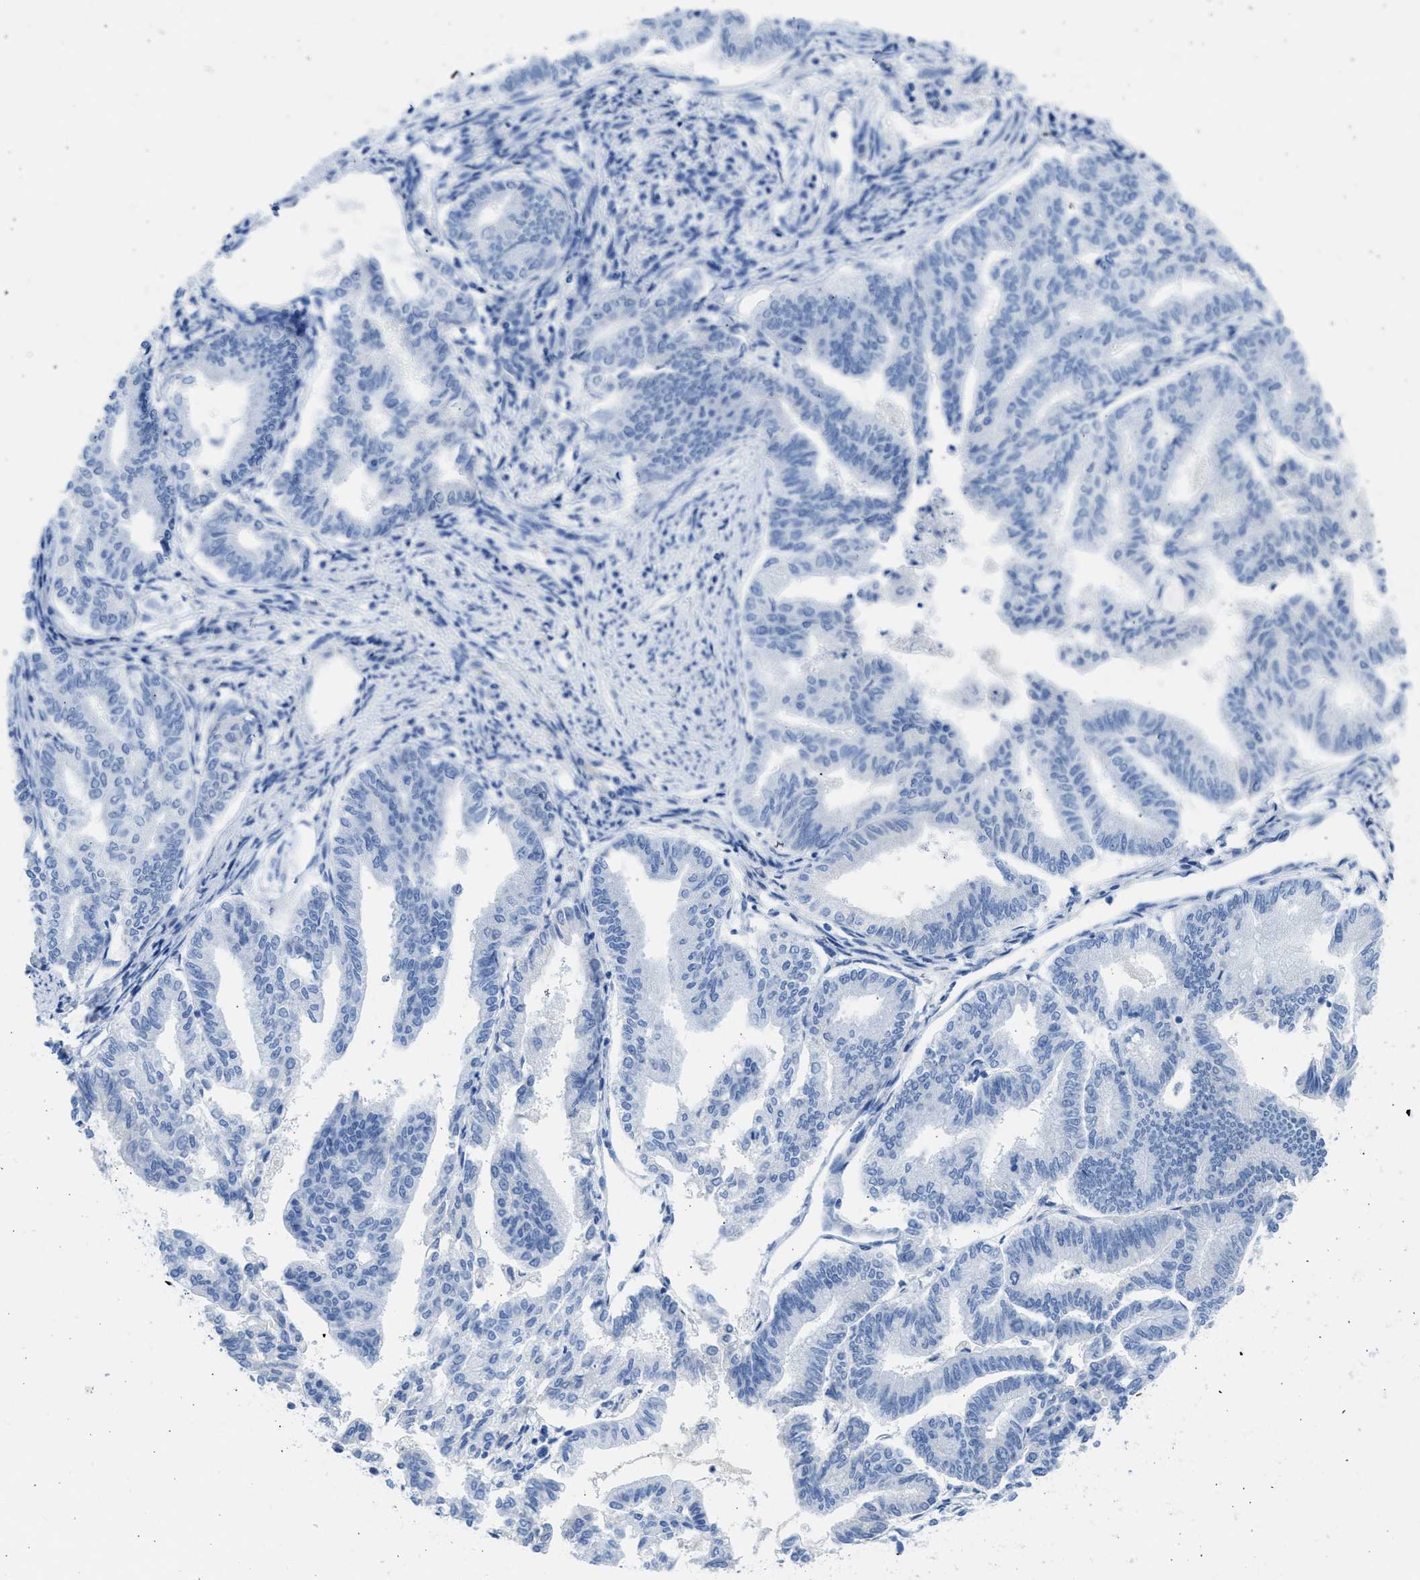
{"staining": {"intensity": "negative", "quantity": "none", "location": "none"}, "tissue": "endometrial cancer", "cell_type": "Tumor cells", "image_type": "cancer", "snomed": [{"axis": "morphology", "description": "Adenocarcinoma, NOS"}, {"axis": "topography", "description": "Endometrium"}], "caption": "Protein analysis of endometrial adenocarcinoma reveals no significant staining in tumor cells. The staining is performed using DAB (3,3'-diaminobenzidine) brown chromogen with nuclei counter-stained in using hematoxylin.", "gene": "SPATA3", "patient": {"sex": "female", "age": 79}}